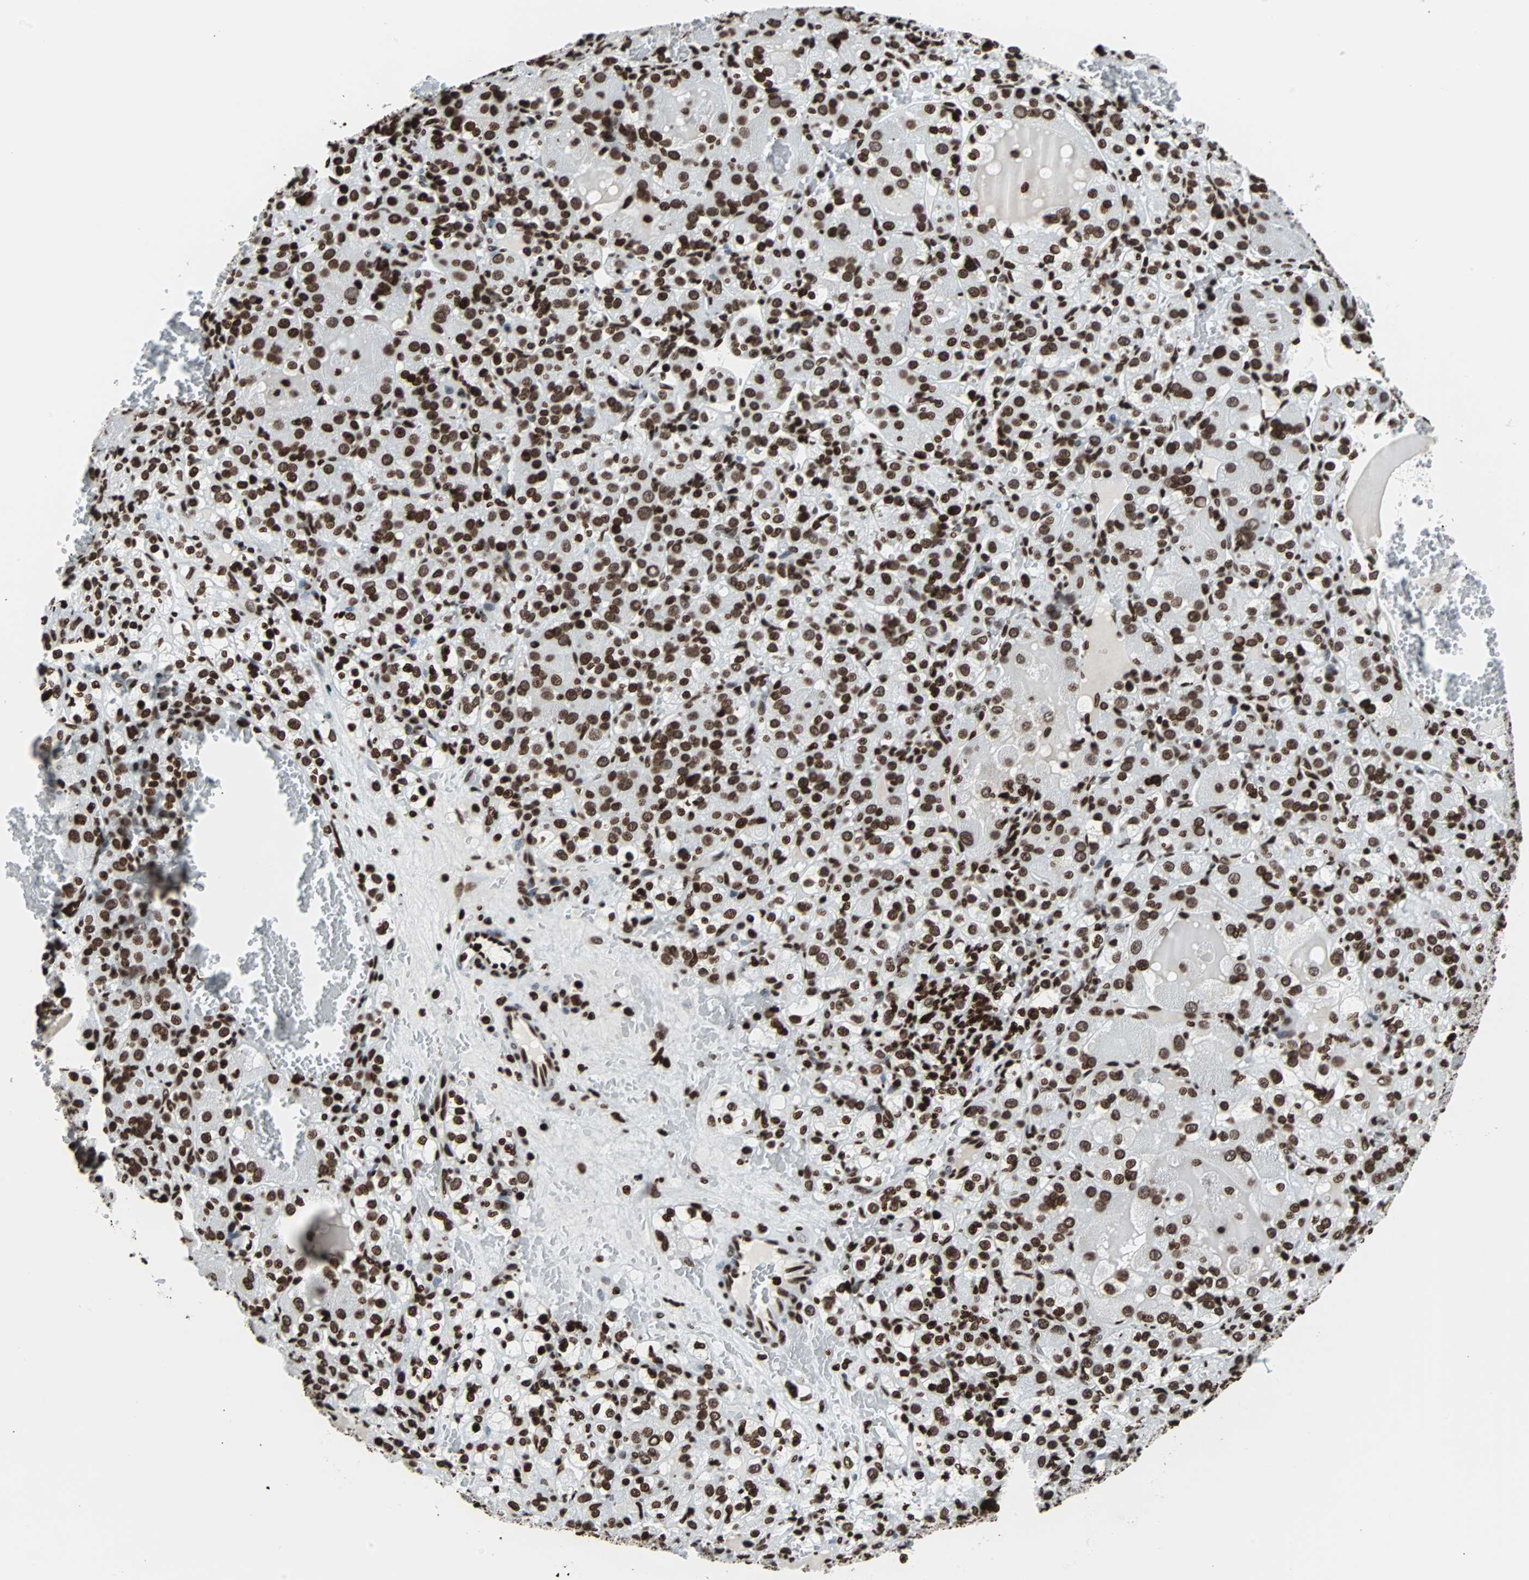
{"staining": {"intensity": "strong", "quantity": ">75%", "location": "nuclear"}, "tissue": "renal cancer", "cell_type": "Tumor cells", "image_type": "cancer", "snomed": [{"axis": "morphology", "description": "Normal tissue, NOS"}, {"axis": "morphology", "description": "Adenocarcinoma, NOS"}, {"axis": "topography", "description": "Kidney"}], "caption": "DAB immunohistochemical staining of human renal cancer displays strong nuclear protein positivity in about >75% of tumor cells.", "gene": "H2BC18", "patient": {"sex": "male", "age": 61}}